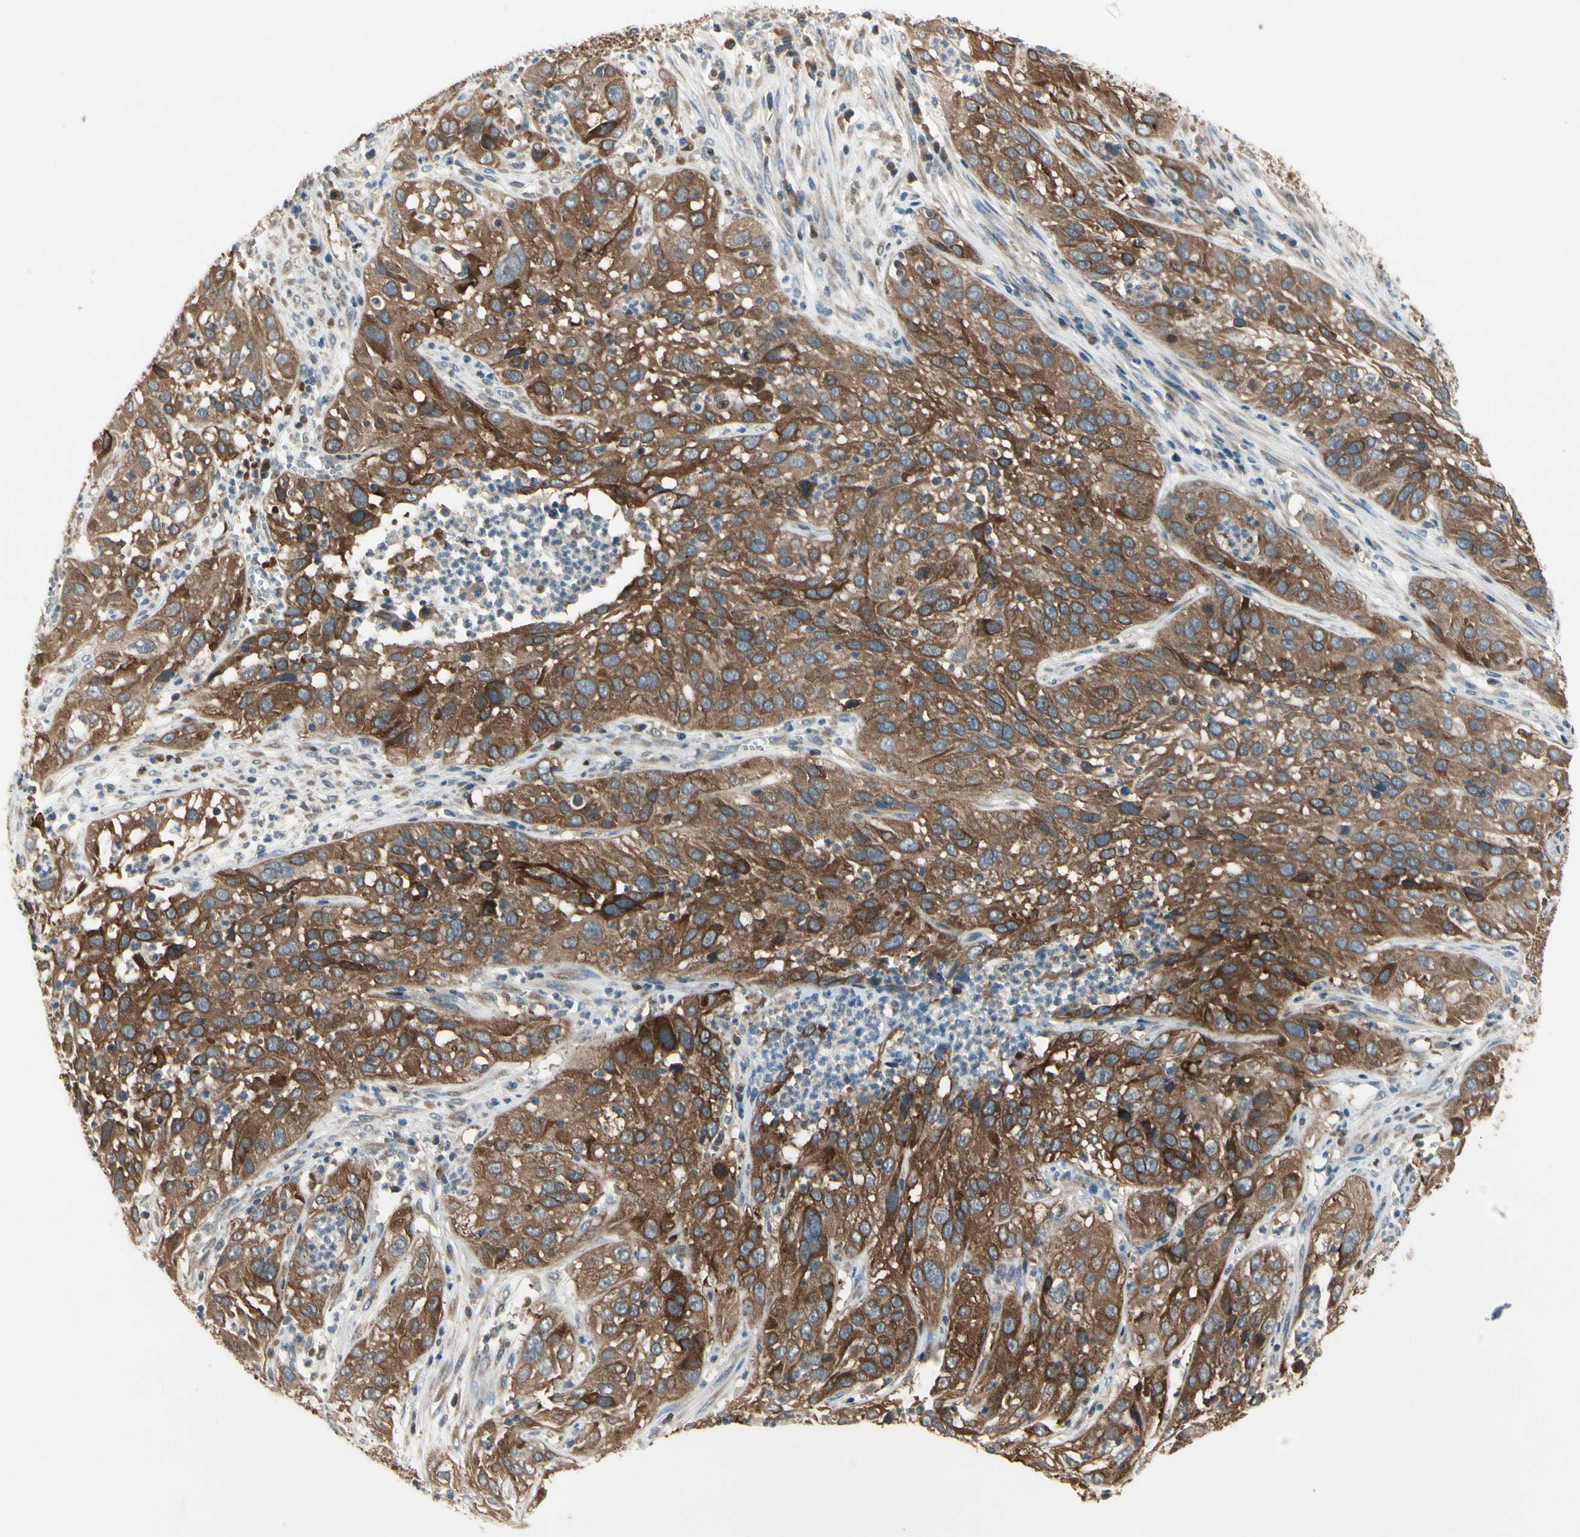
{"staining": {"intensity": "strong", "quantity": ">75%", "location": "cytoplasmic/membranous"}, "tissue": "cervical cancer", "cell_type": "Tumor cells", "image_type": "cancer", "snomed": [{"axis": "morphology", "description": "Squamous cell carcinoma, NOS"}, {"axis": "topography", "description": "Cervix"}], "caption": "DAB (3,3'-diaminobenzidine) immunohistochemical staining of cervical cancer exhibits strong cytoplasmic/membranous protein positivity in about >75% of tumor cells.", "gene": "CGREF1", "patient": {"sex": "female", "age": 32}}